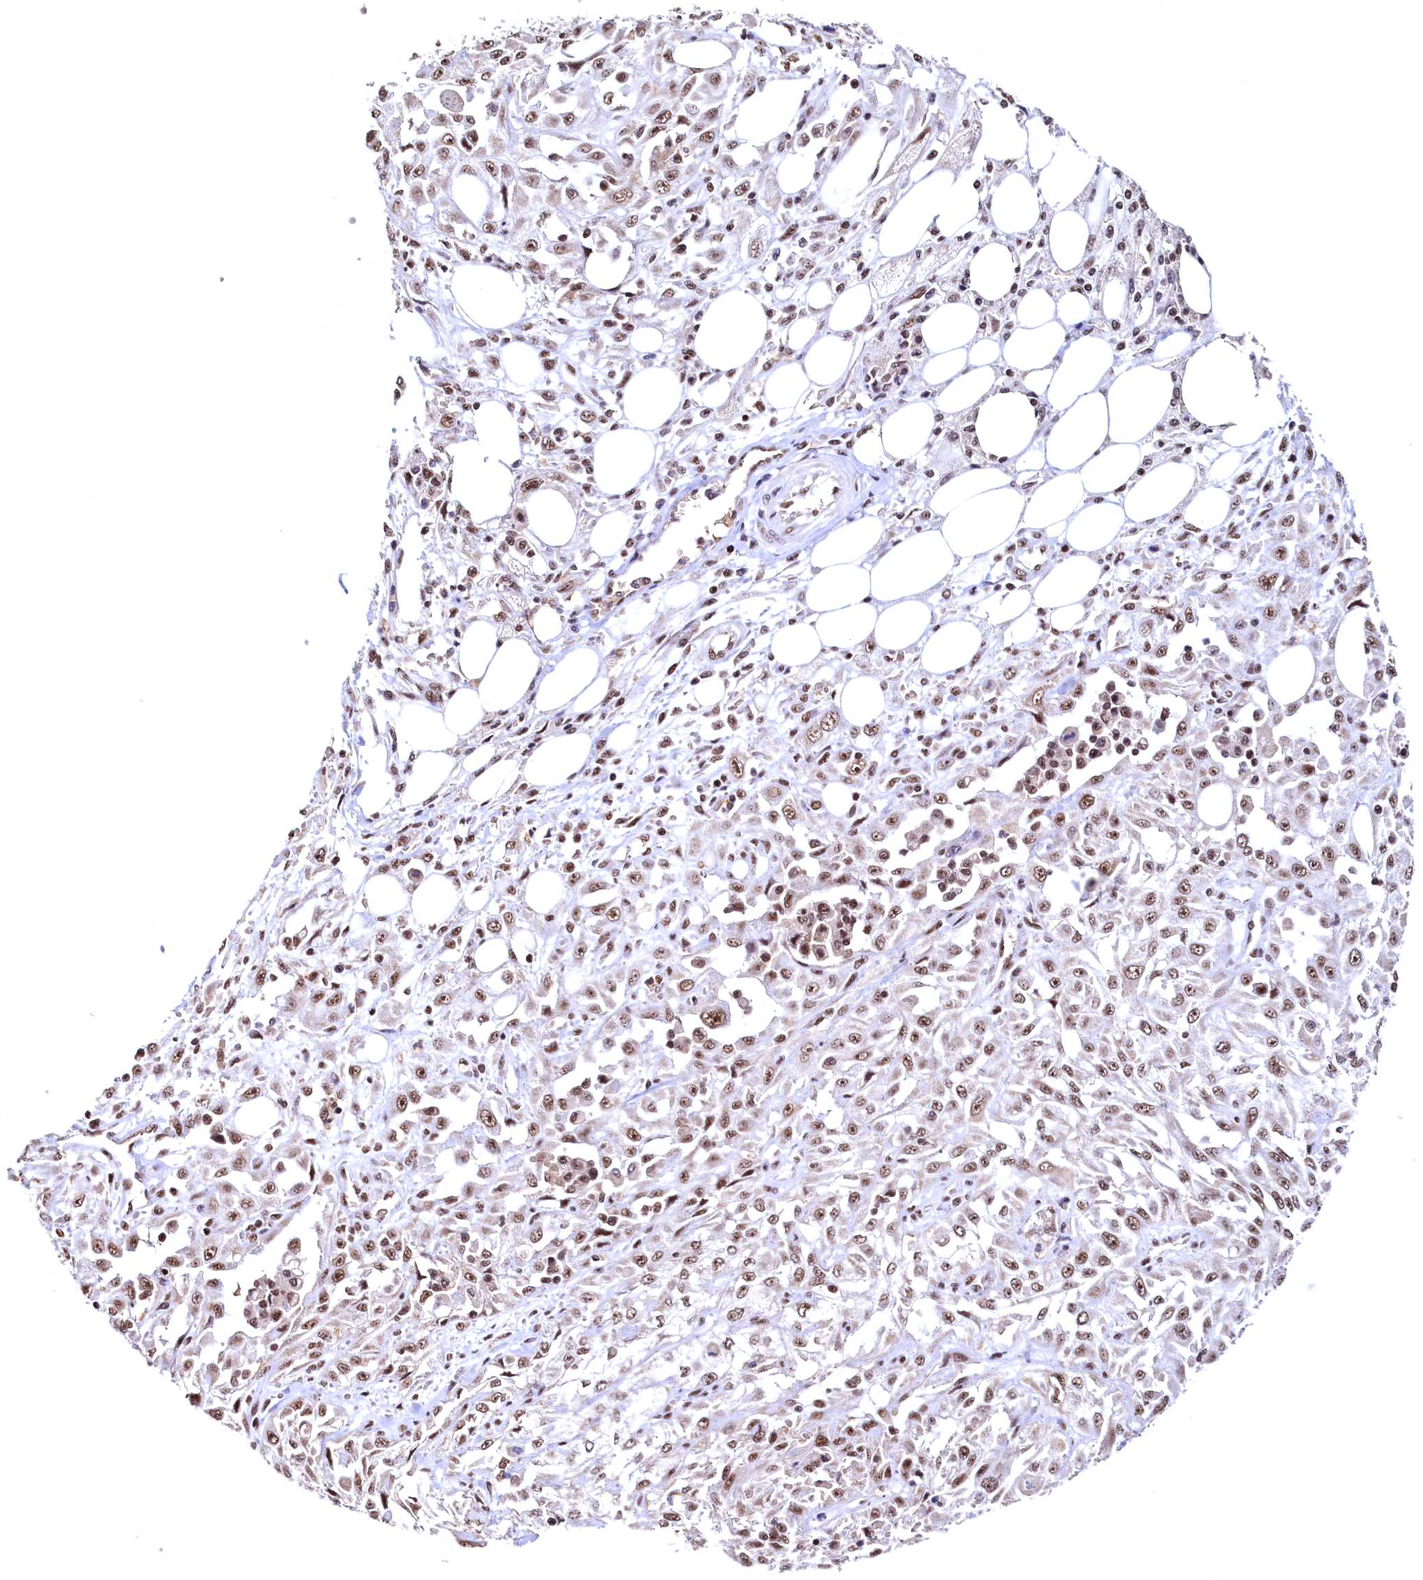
{"staining": {"intensity": "moderate", "quantity": ">75%", "location": "nuclear"}, "tissue": "skin cancer", "cell_type": "Tumor cells", "image_type": "cancer", "snomed": [{"axis": "morphology", "description": "Squamous cell carcinoma, NOS"}, {"axis": "morphology", "description": "Squamous cell carcinoma, metastatic, NOS"}, {"axis": "topography", "description": "Skin"}, {"axis": "topography", "description": "Lymph node"}], "caption": "Skin squamous cell carcinoma stained with DAB (3,3'-diaminobenzidine) IHC exhibits medium levels of moderate nuclear expression in about >75% of tumor cells.", "gene": "RSRC2", "patient": {"sex": "male", "age": 75}}